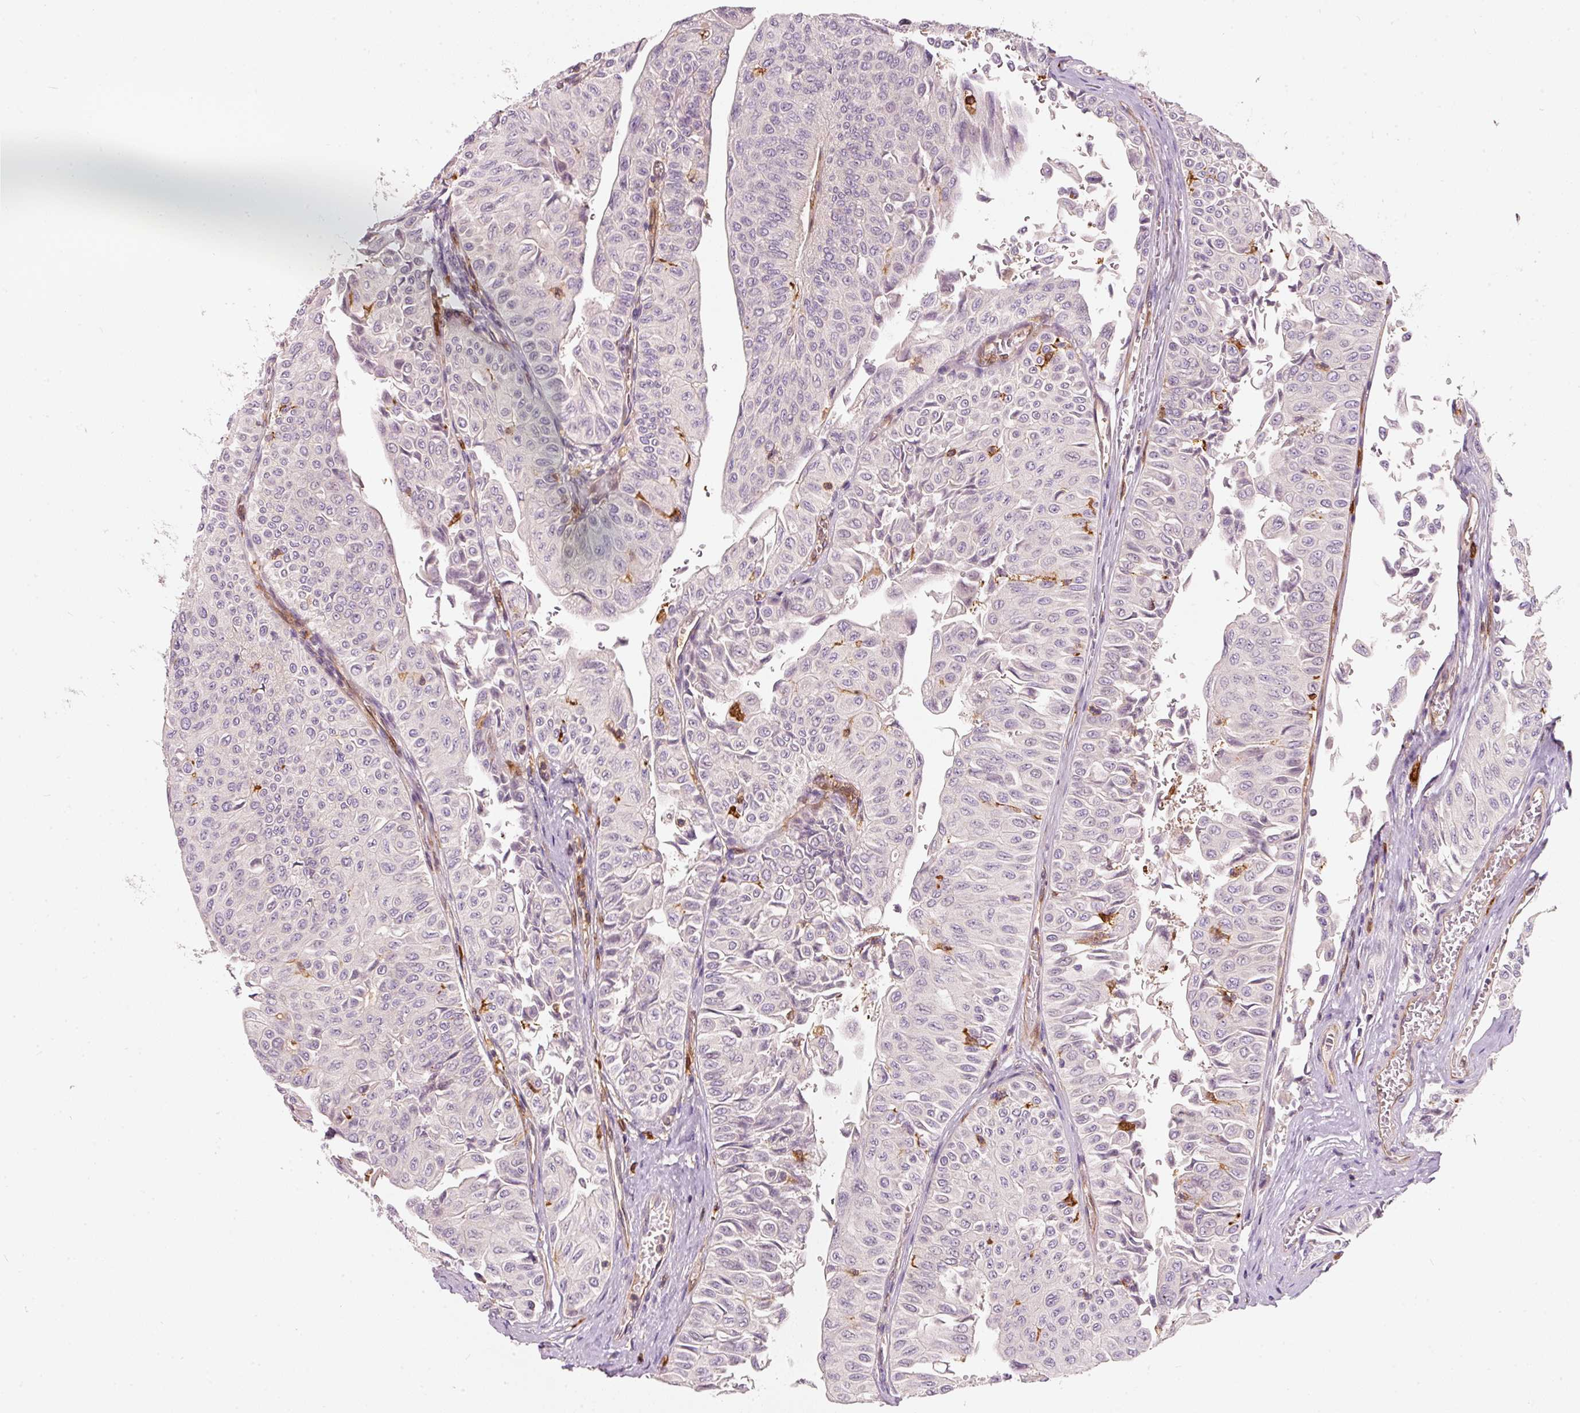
{"staining": {"intensity": "negative", "quantity": "none", "location": "none"}, "tissue": "urothelial cancer", "cell_type": "Tumor cells", "image_type": "cancer", "snomed": [{"axis": "morphology", "description": "Urothelial carcinoma, NOS"}, {"axis": "topography", "description": "Urinary bladder"}], "caption": "An image of human urothelial cancer is negative for staining in tumor cells.", "gene": "IQGAP2", "patient": {"sex": "male", "age": 59}}